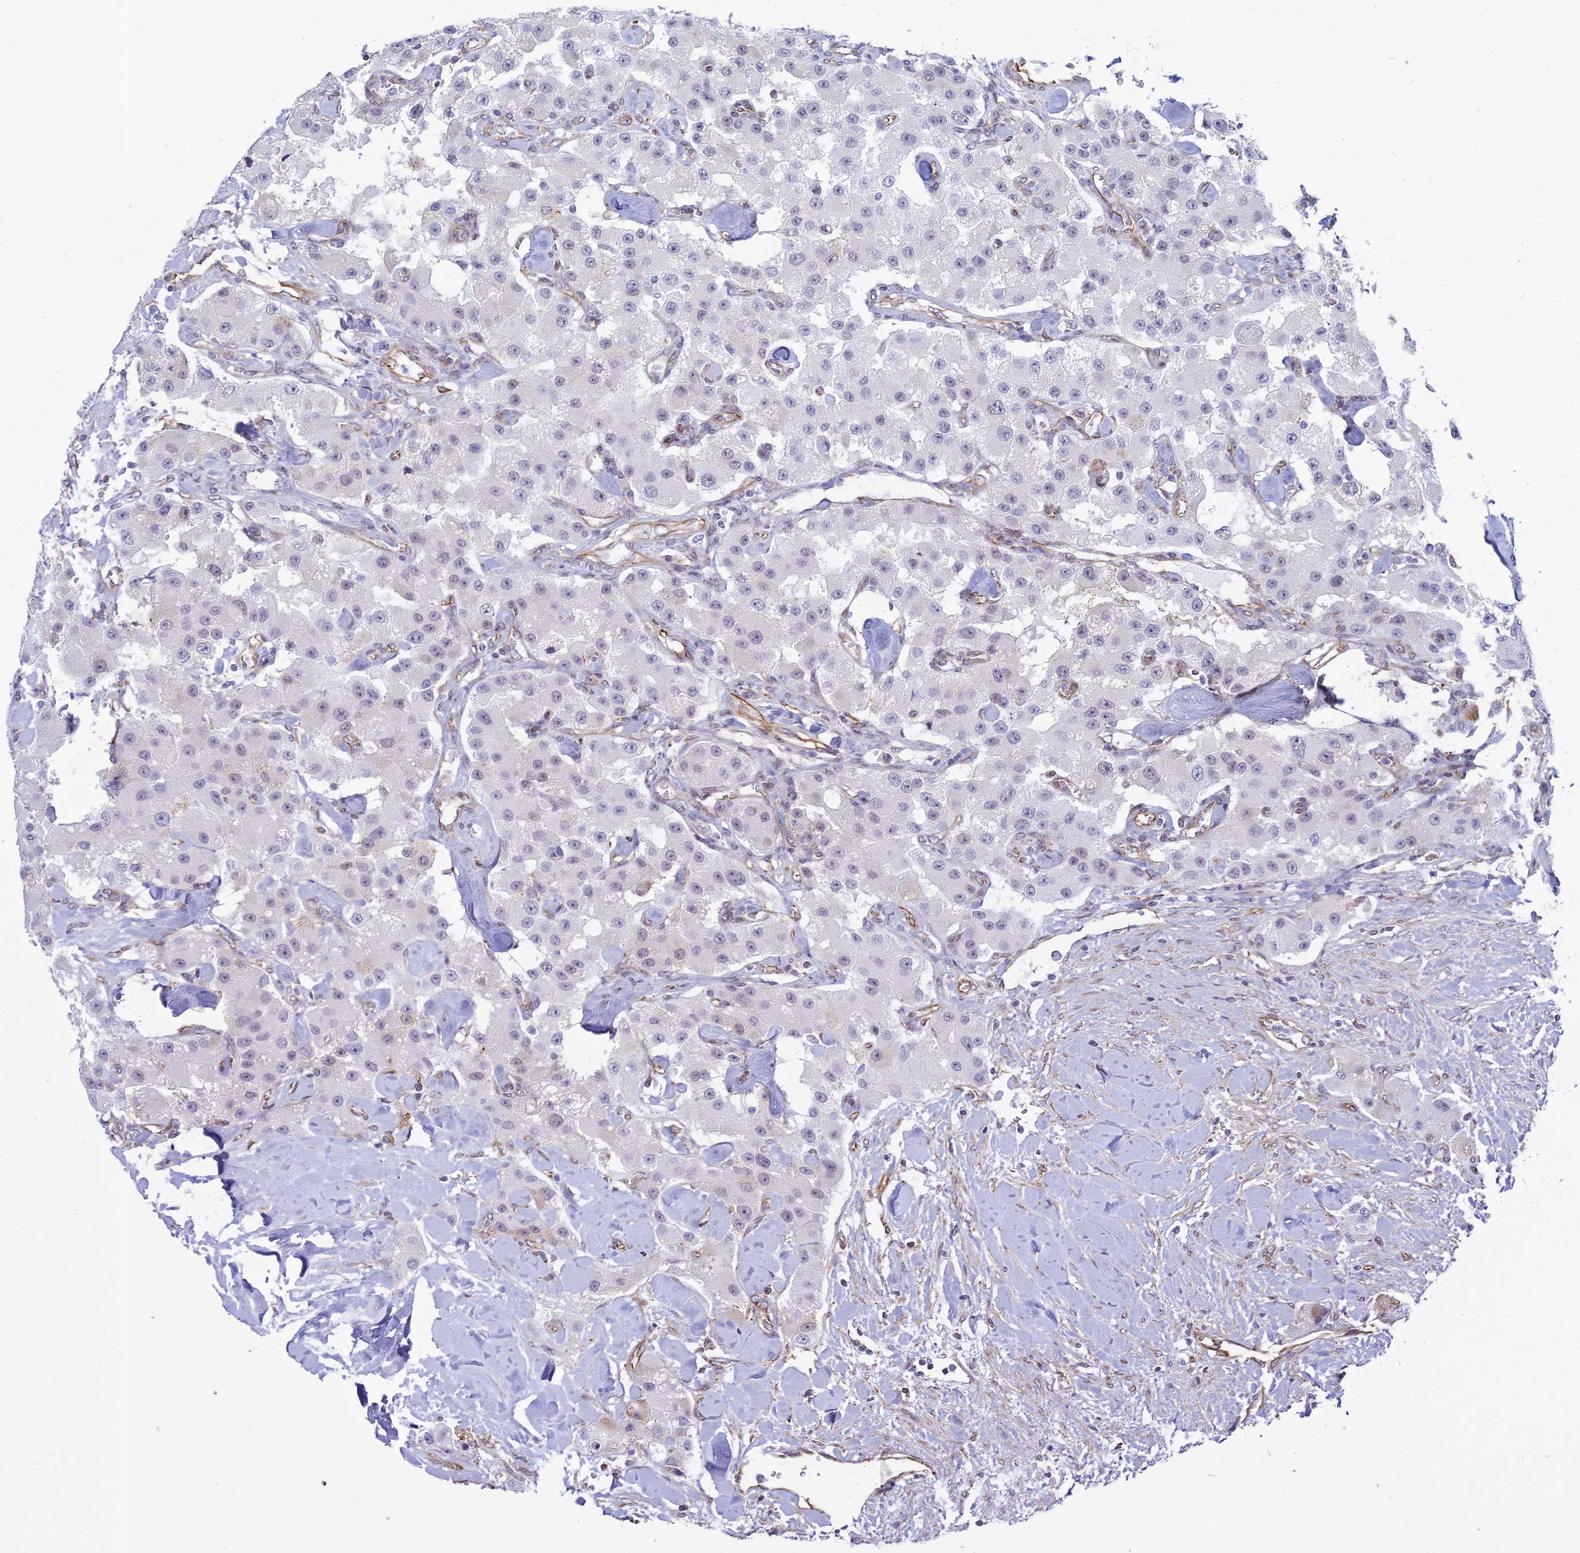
{"staining": {"intensity": "negative", "quantity": "none", "location": "none"}, "tissue": "carcinoid", "cell_type": "Tumor cells", "image_type": "cancer", "snomed": [{"axis": "morphology", "description": "Carcinoid, malignant, NOS"}, {"axis": "topography", "description": "Pancreas"}], "caption": "Tumor cells show no significant expression in carcinoid.", "gene": "SAPCD2", "patient": {"sex": "male", "age": 41}}